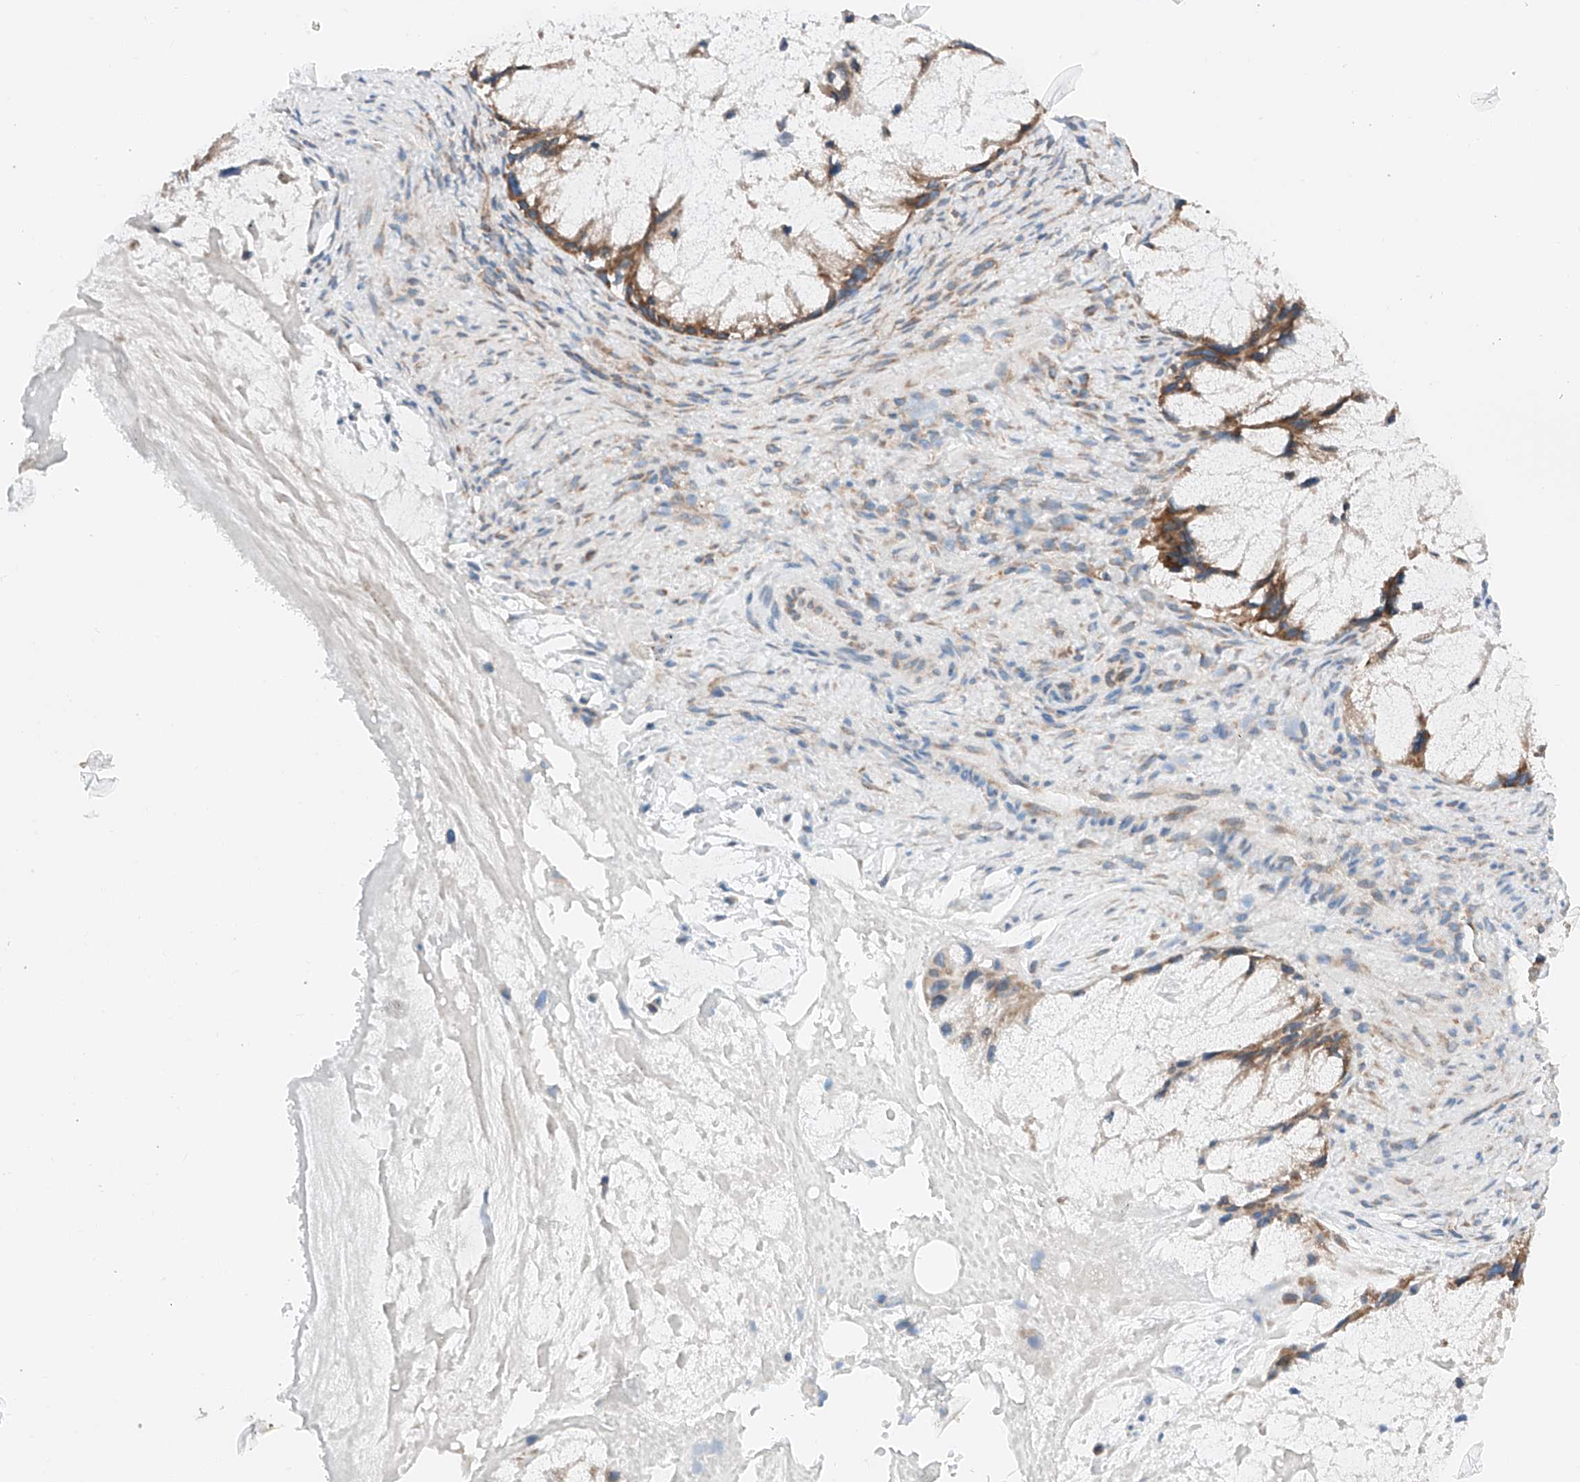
{"staining": {"intensity": "moderate", "quantity": ">75%", "location": "cytoplasmic/membranous"}, "tissue": "ovarian cancer", "cell_type": "Tumor cells", "image_type": "cancer", "snomed": [{"axis": "morphology", "description": "Cystadenocarcinoma, mucinous, NOS"}, {"axis": "topography", "description": "Ovary"}], "caption": "Tumor cells exhibit medium levels of moderate cytoplasmic/membranous positivity in approximately >75% of cells in ovarian cancer (mucinous cystadenocarcinoma).", "gene": "CRELD1", "patient": {"sex": "female", "age": 37}}